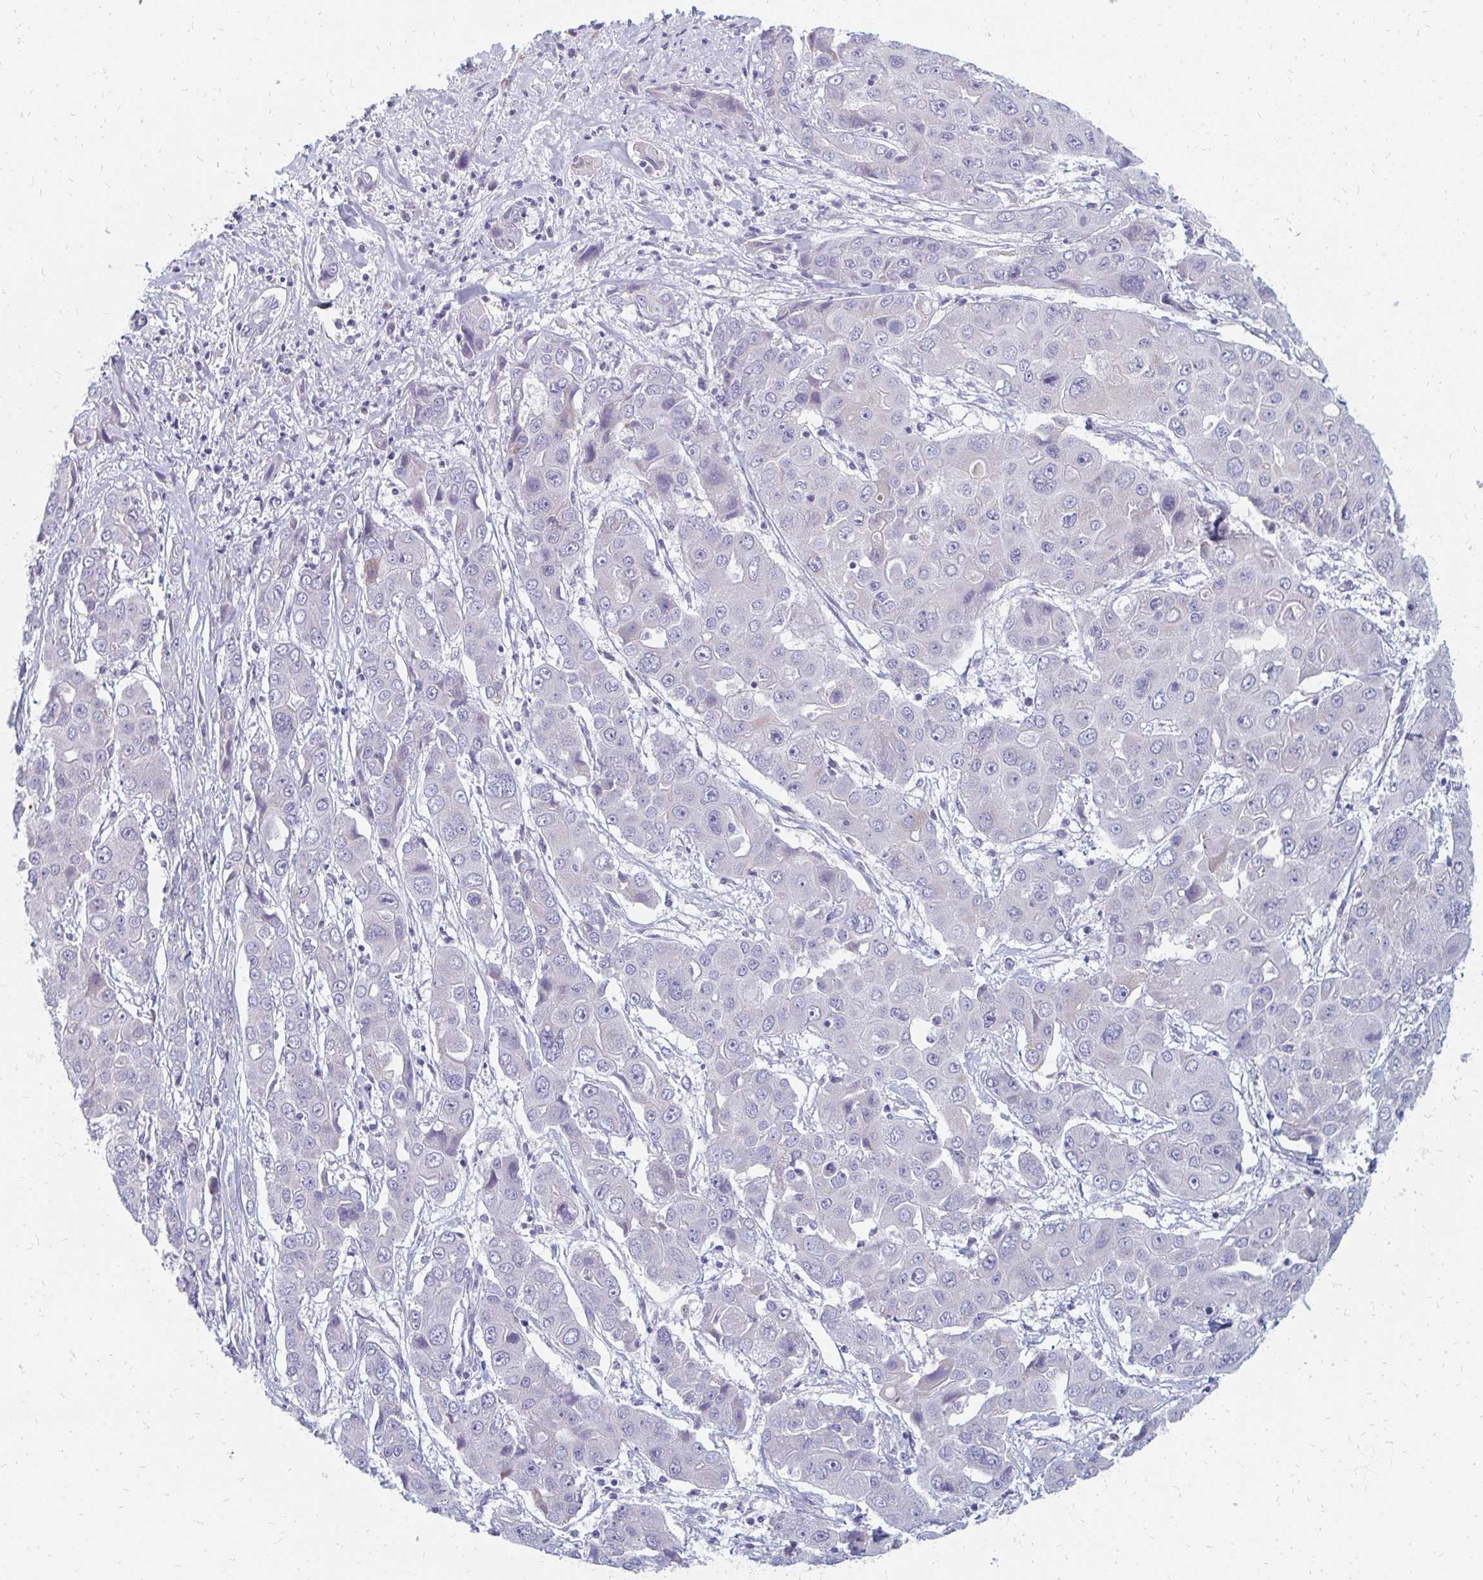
{"staining": {"intensity": "negative", "quantity": "none", "location": "none"}, "tissue": "liver cancer", "cell_type": "Tumor cells", "image_type": "cancer", "snomed": [{"axis": "morphology", "description": "Cholangiocarcinoma"}, {"axis": "topography", "description": "Liver"}], "caption": "A micrograph of human liver cancer (cholangiocarcinoma) is negative for staining in tumor cells. Brightfield microscopy of immunohistochemistry (IHC) stained with DAB (3,3'-diaminobenzidine) (brown) and hematoxylin (blue), captured at high magnification.", "gene": "OR10V1", "patient": {"sex": "male", "age": 67}}